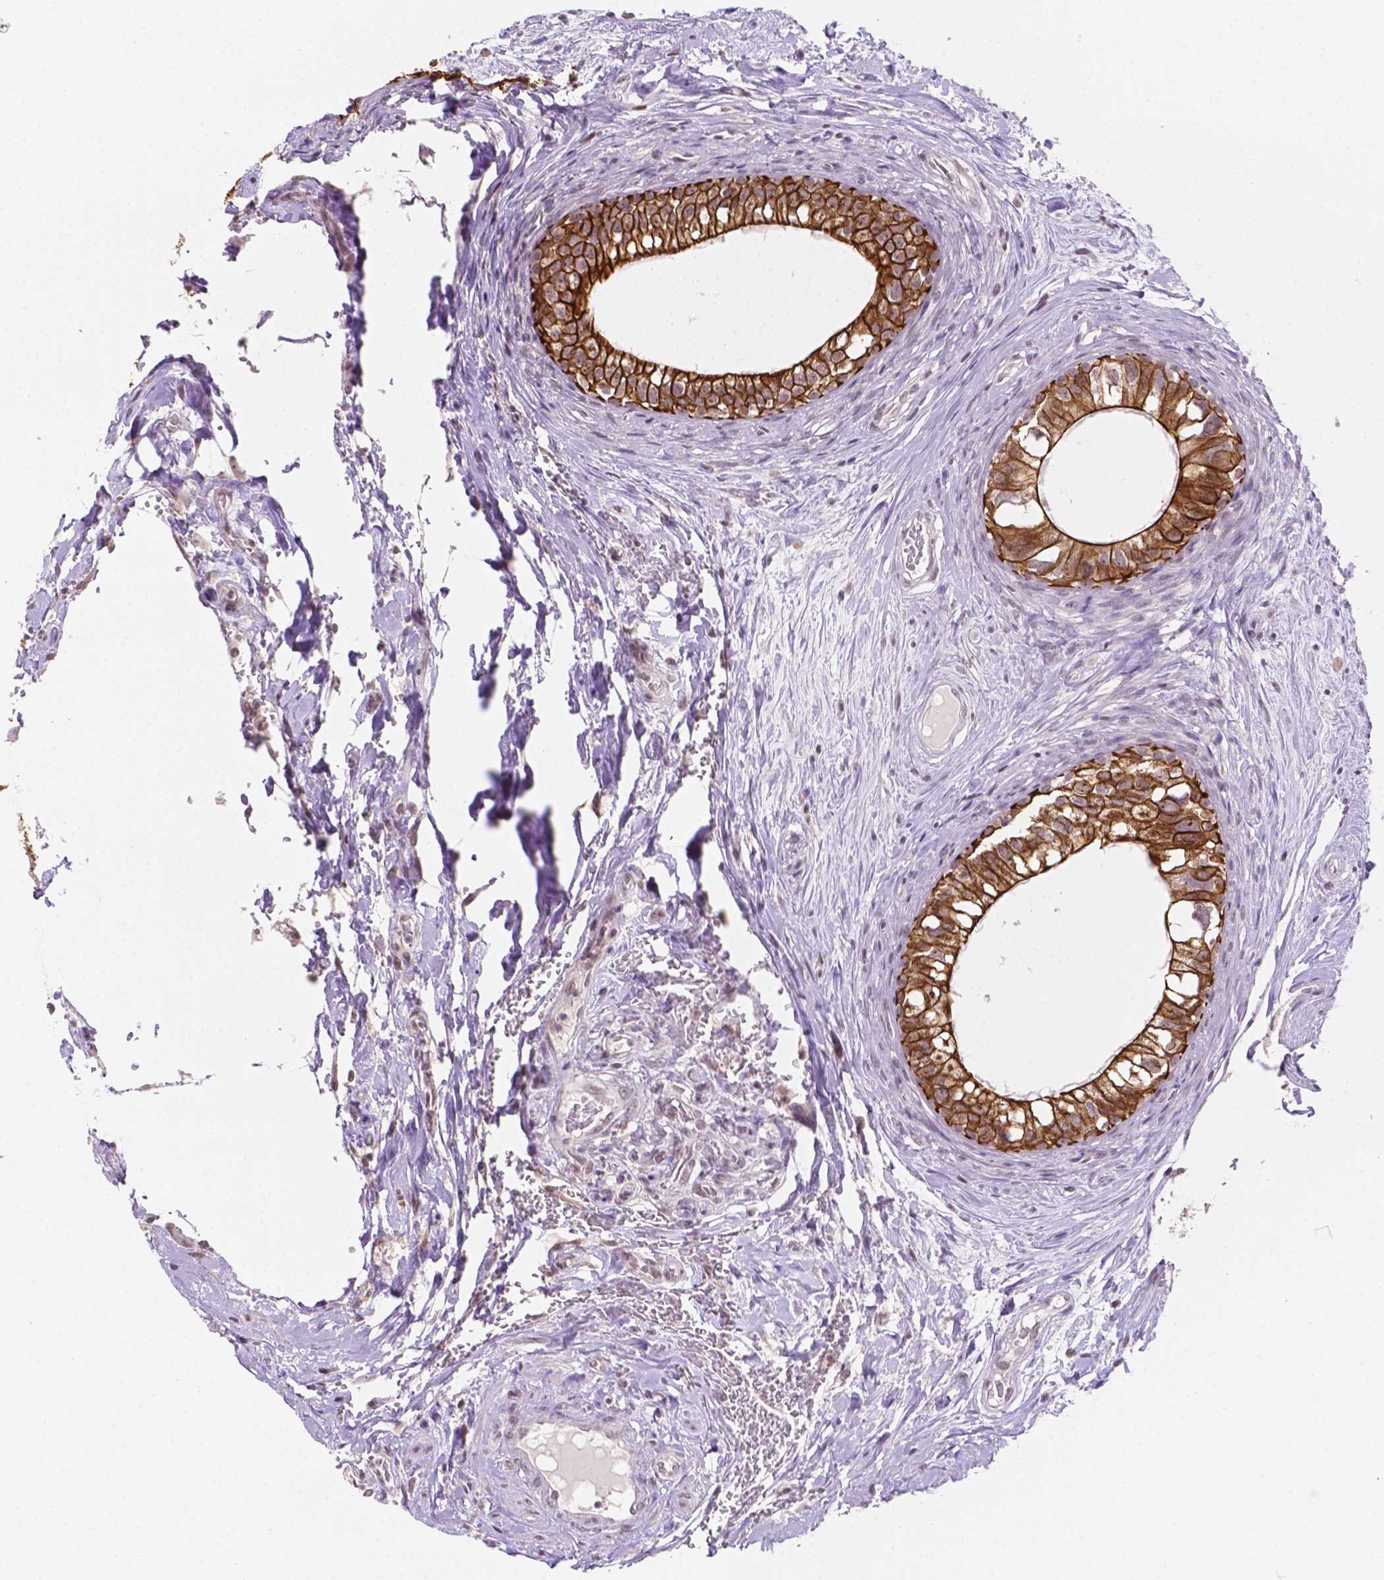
{"staining": {"intensity": "strong", "quantity": ">75%", "location": "cytoplasmic/membranous"}, "tissue": "epididymis", "cell_type": "Glandular cells", "image_type": "normal", "snomed": [{"axis": "morphology", "description": "Normal tissue, NOS"}, {"axis": "topography", "description": "Epididymis"}], "caption": "An IHC micrograph of unremarkable tissue is shown. Protein staining in brown shows strong cytoplasmic/membranous positivity in epididymis within glandular cells.", "gene": "SHLD3", "patient": {"sex": "male", "age": 59}}